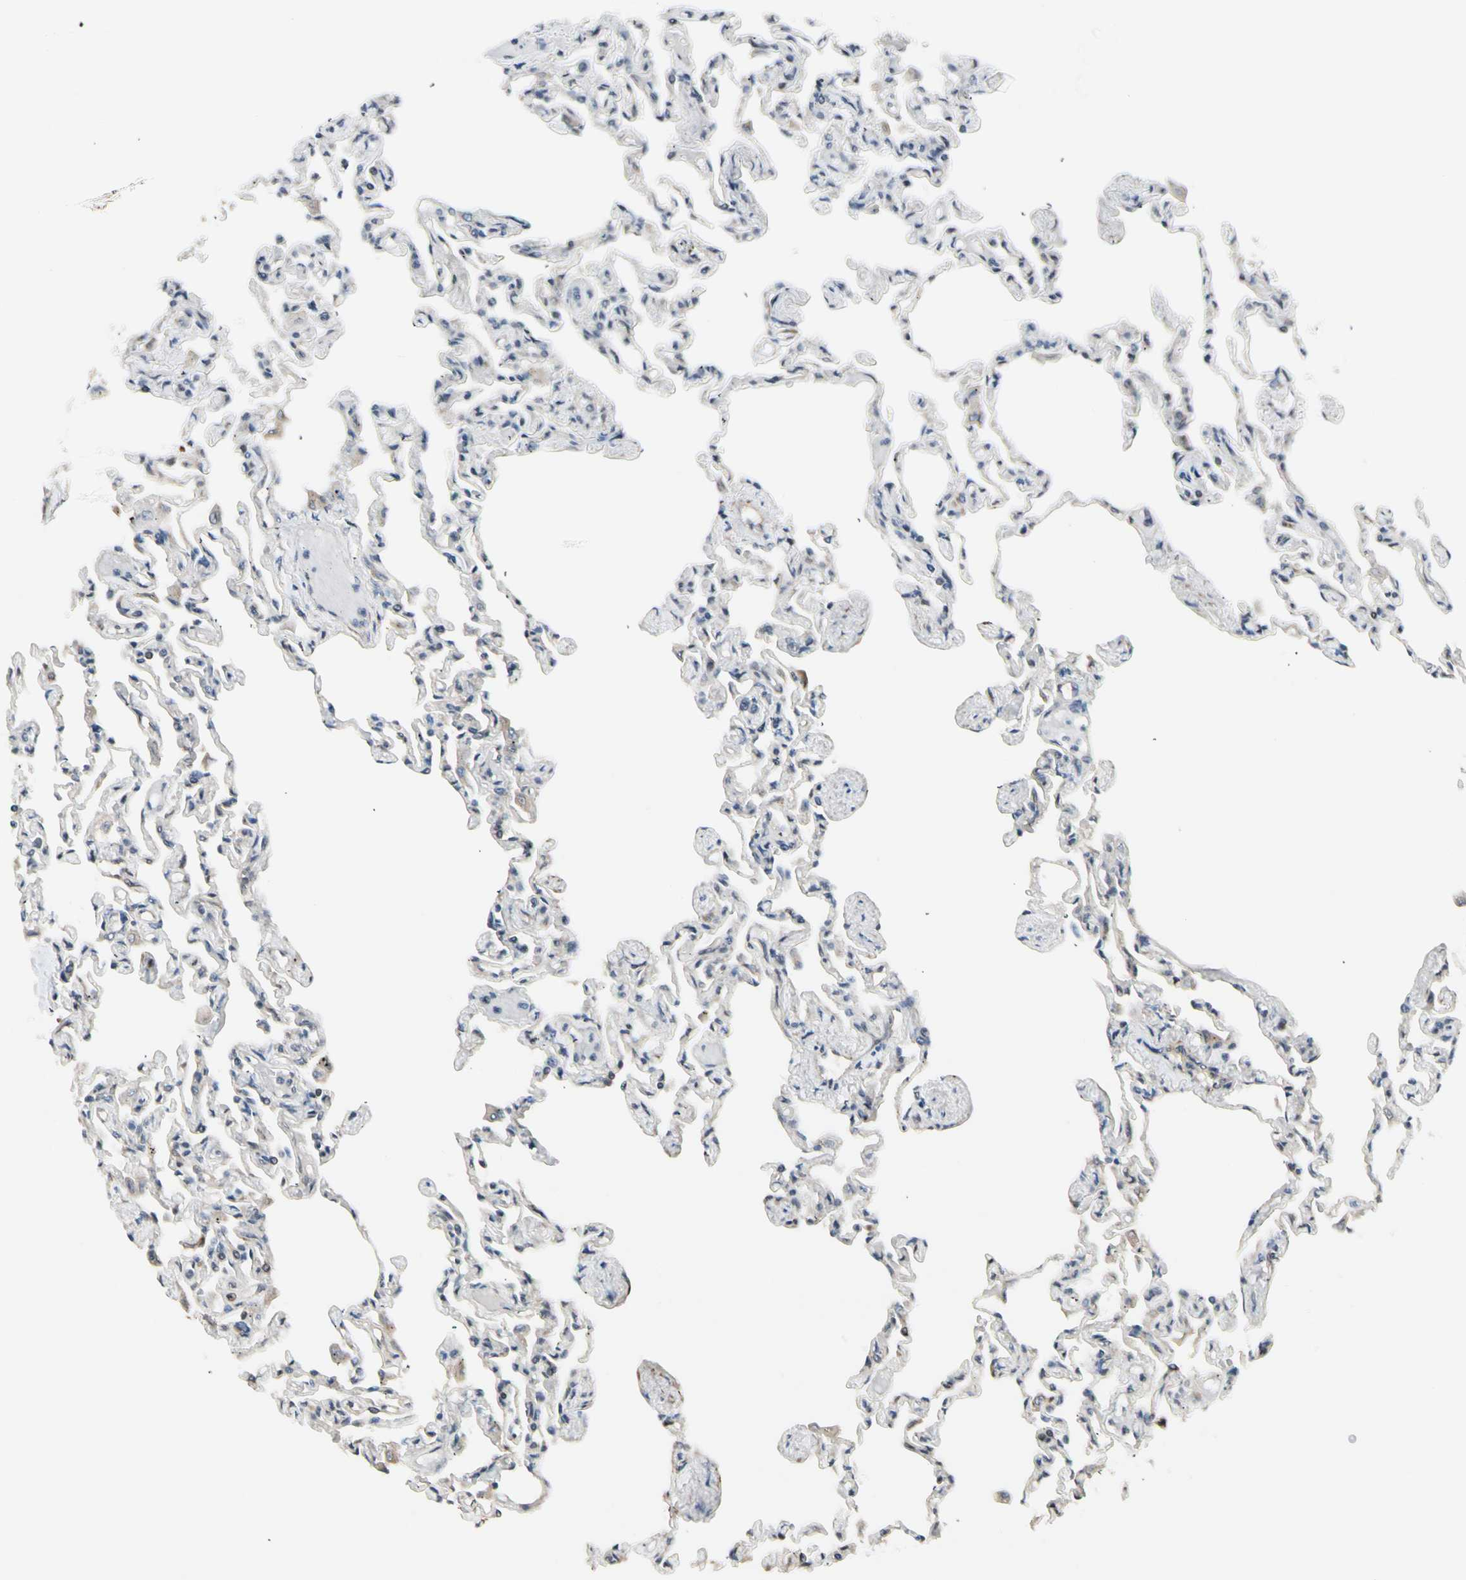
{"staining": {"intensity": "weak", "quantity": "<25%", "location": "cytoplasmic/membranous"}, "tissue": "lung", "cell_type": "Alveolar cells", "image_type": "normal", "snomed": [{"axis": "morphology", "description": "Normal tissue, NOS"}, {"axis": "topography", "description": "Lung"}], "caption": "Immunohistochemistry (IHC) image of benign lung stained for a protein (brown), which exhibits no expression in alveolar cells.", "gene": "SVBP", "patient": {"sex": "male", "age": 21}}